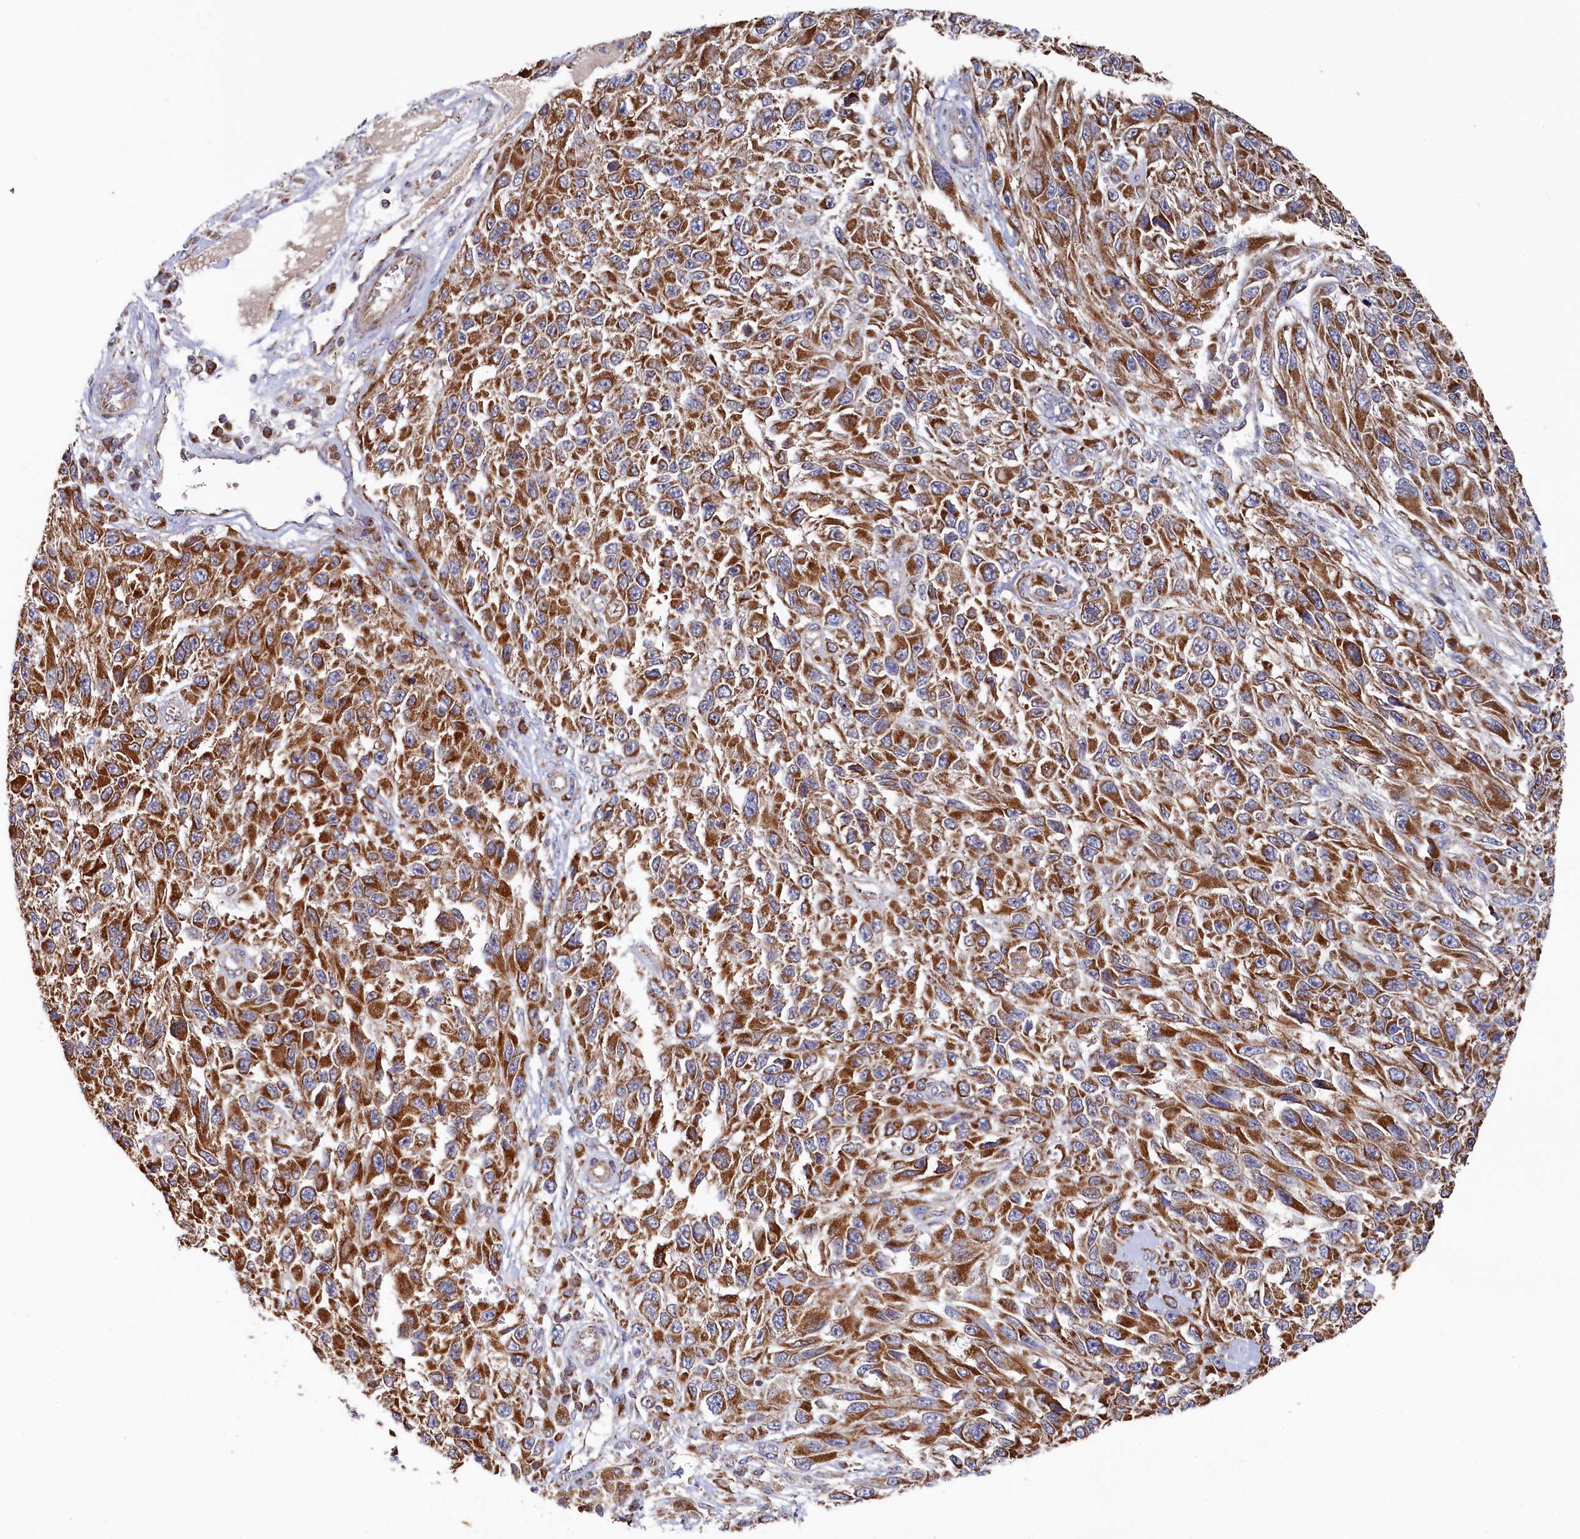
{"staining": {"intensity": "strong", "quantity": ">75%", "location": "cytoplasmic/membranous"}, "tissue": "melanoma", "cell_type": "Tumor cells", "image_type": "cancer", "snomed": [{"axis": "morphology", "description": "Normal tissue, NOS"}, {"axis": "morphology", "description": "Malignant melanoma, NOS"}, {"axis": "topography", "description": "Skin"}], "caption": "There is high levels of strong cytoplasmic/membranous expression in tumor cells of melanoma, as demonstrated by immunohistochemical staining (brown color).", "gene": "HAUS2", "patient": {"sex": "female", "age": 96}}